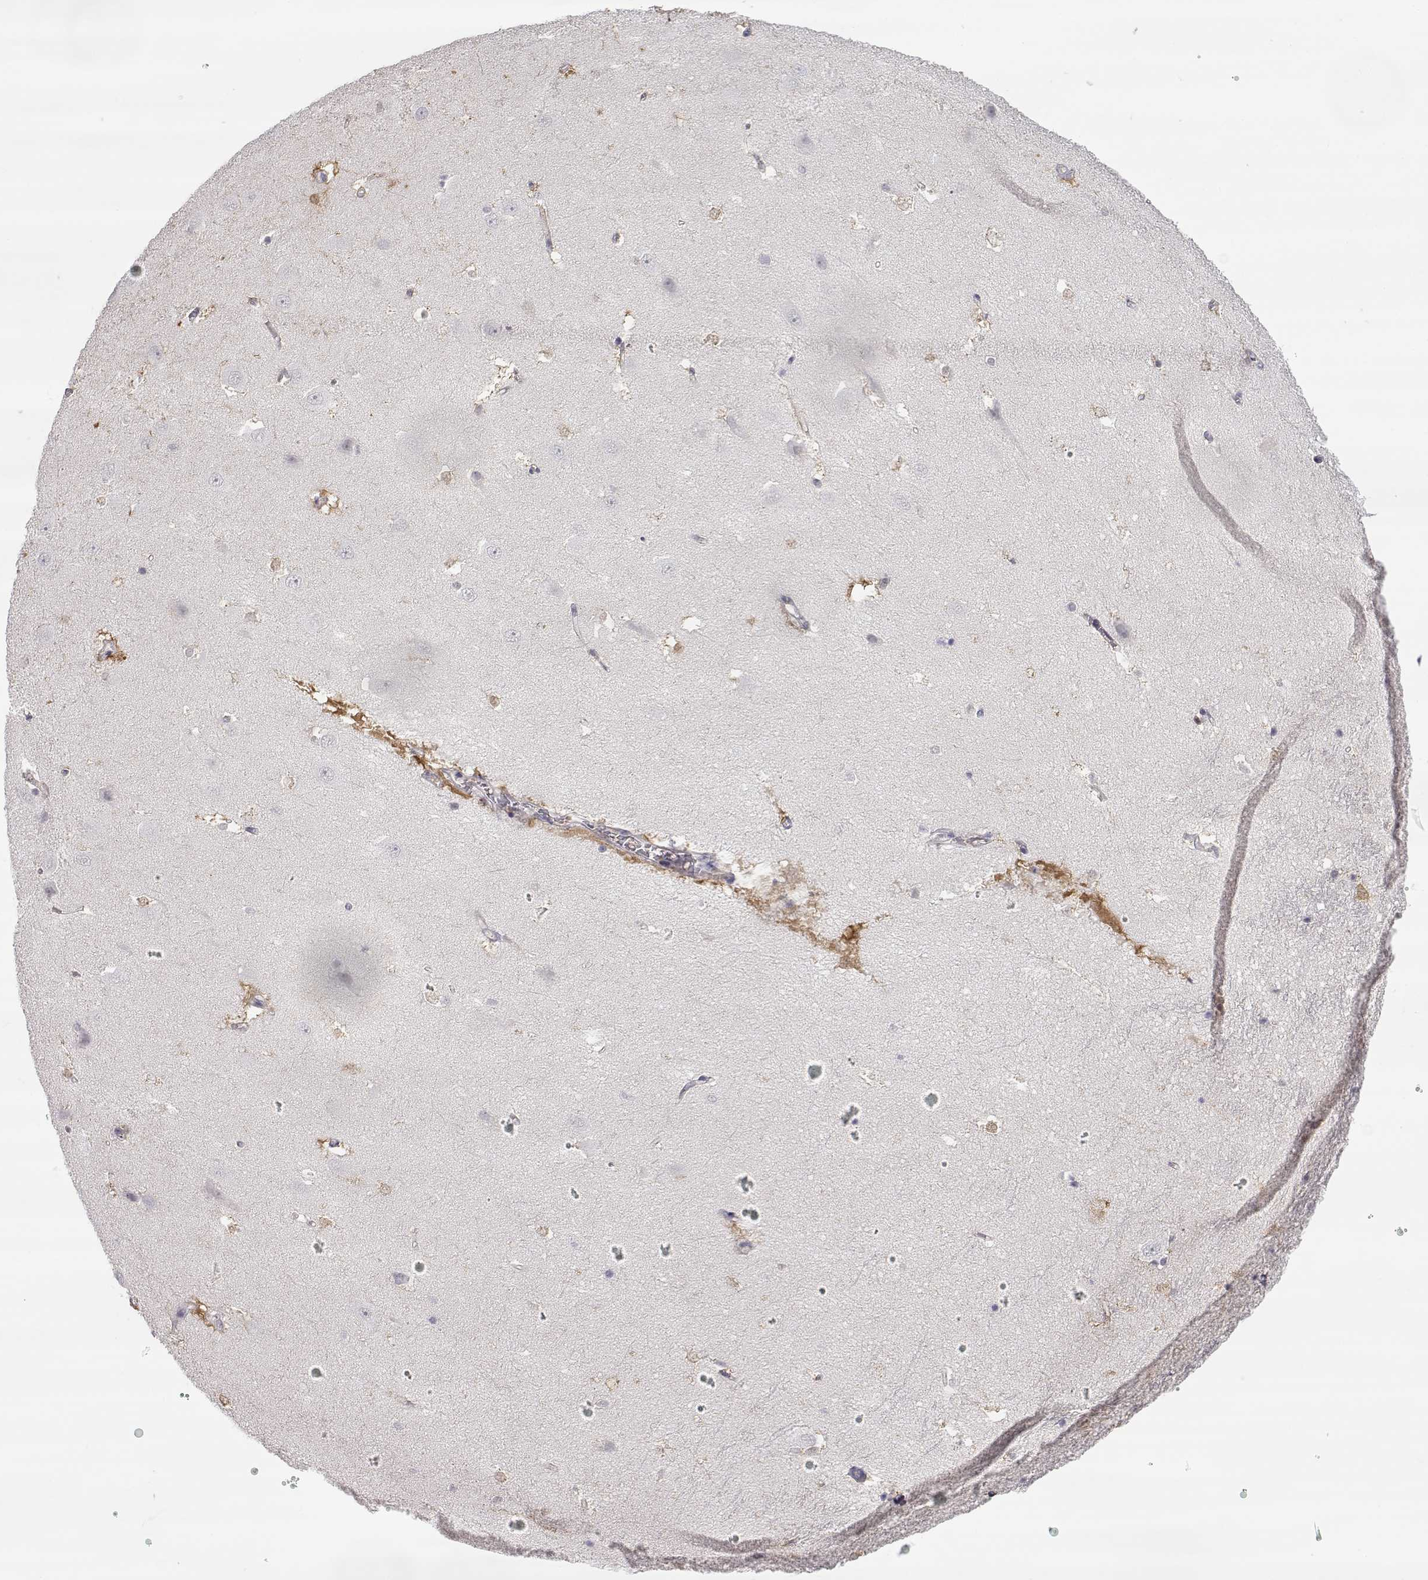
{"staining": {"intensity": "negative", "quantity": "none", "location": "none"}, "tissue": "hippocampus", "cell_type": "Glial cells", "image_type": "normal", "snomed": [{"axis": "morphology", "description": "Normal tissue, NOS"}, {"axis": "topography", "description": "Hippocampus"}], "caption": "Immunohistochemical staining of benign hippocampus exhibits no significant staining in glial cells. (Stains: DAB (3,3'-diaminobenzidine) immunohistochemistry with hematoxylin counter stain, Microscopy: brightfield microscopy at high magnification).", "gene": "NPVF", "patient": {"sex": "male", "age": 44}}